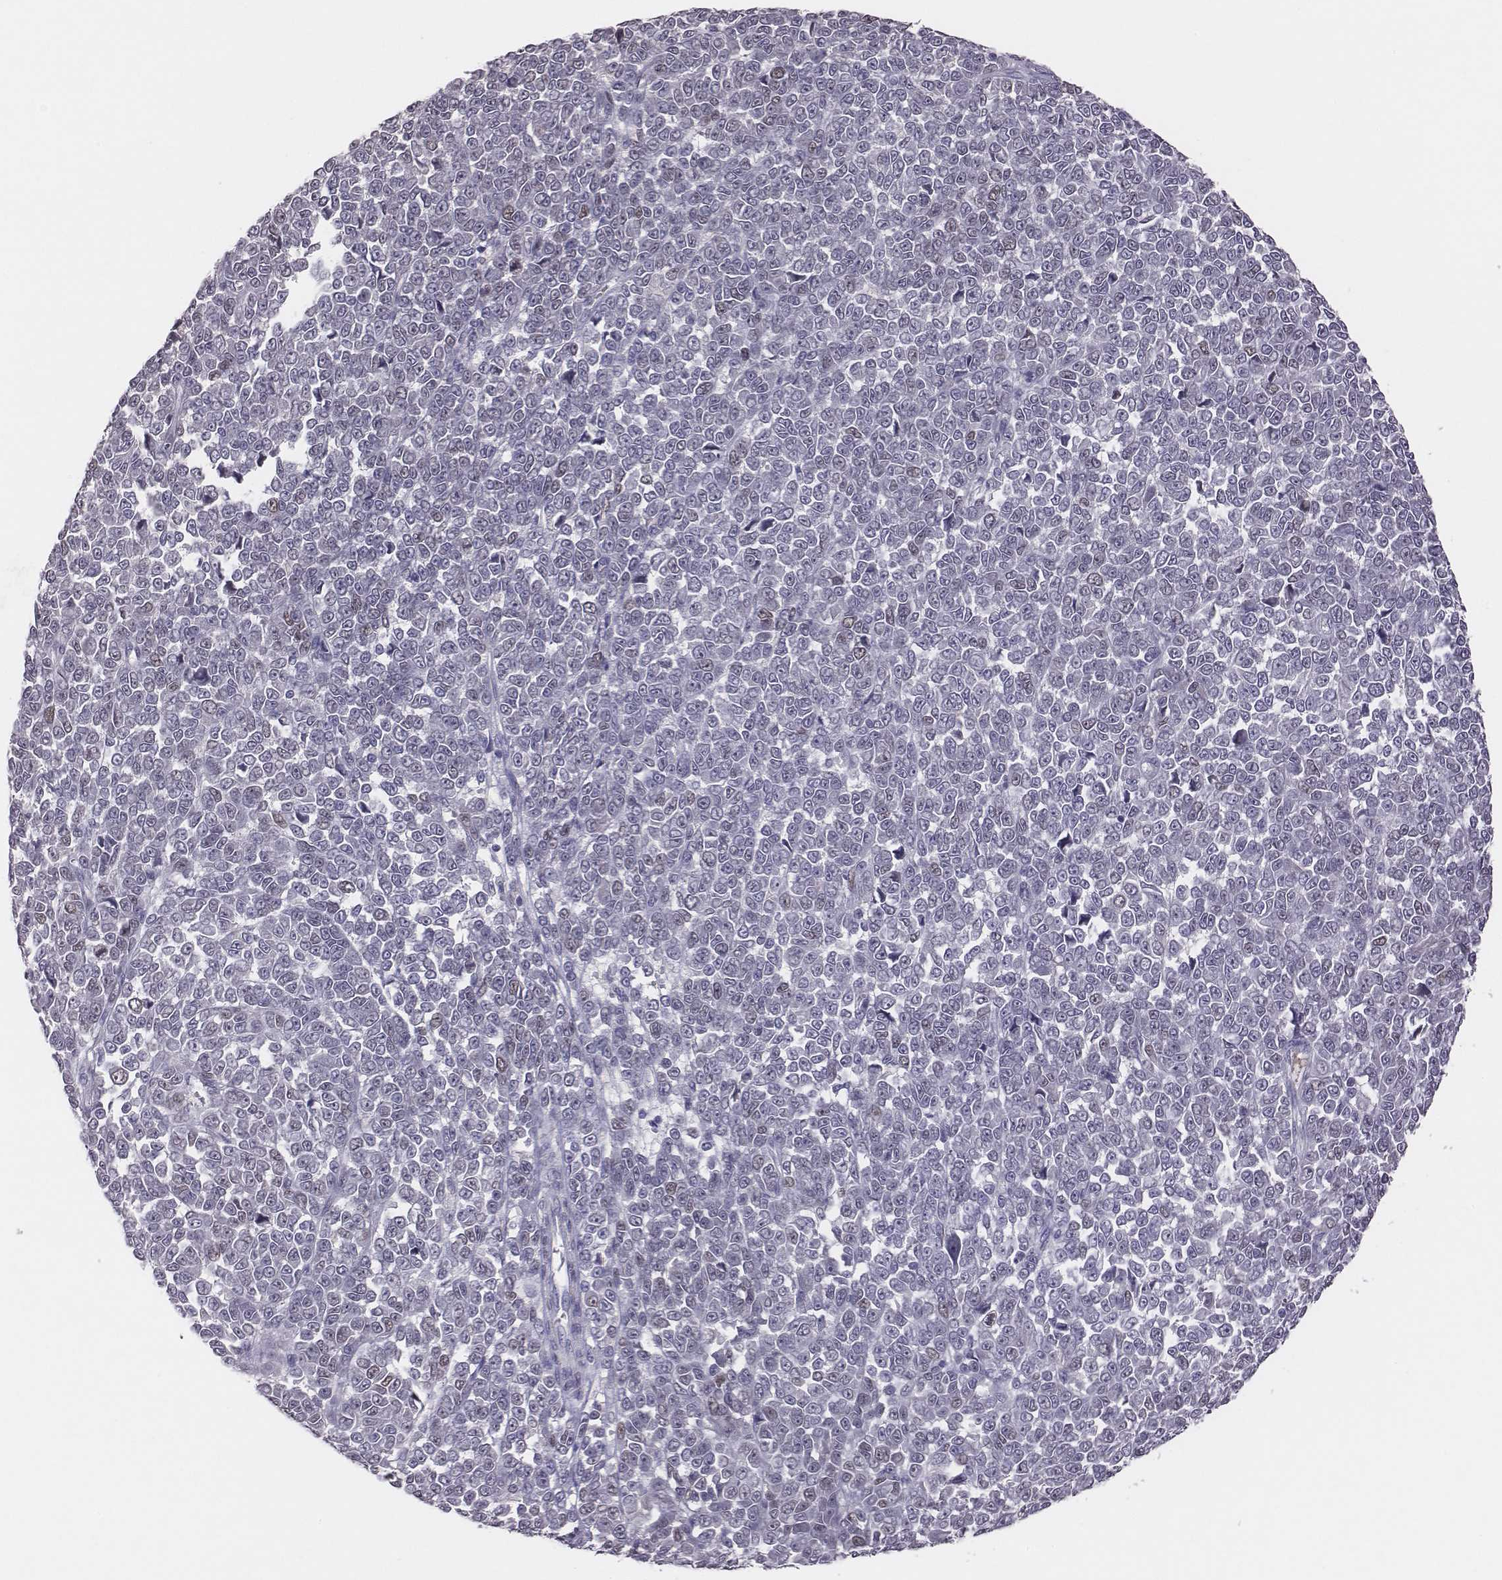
{"staining": {"intensity": "negative", "quantity": "none", "location": "none"}, "tissue": "melanoma", "cell_type": "Tumor cells", "image_type": "cancer", "snomed": [{"axis": "morphology", "description": "Malignant melanoma, NOS"}, {"axis": "topography", "description": "Skin"}], "caption": "This is a image of immunohistochemistry staining of malignant melanoma, which shows no expression in tumor cells.", "gene": "EN1", "patient": {"sex": "female", "age": 95}}